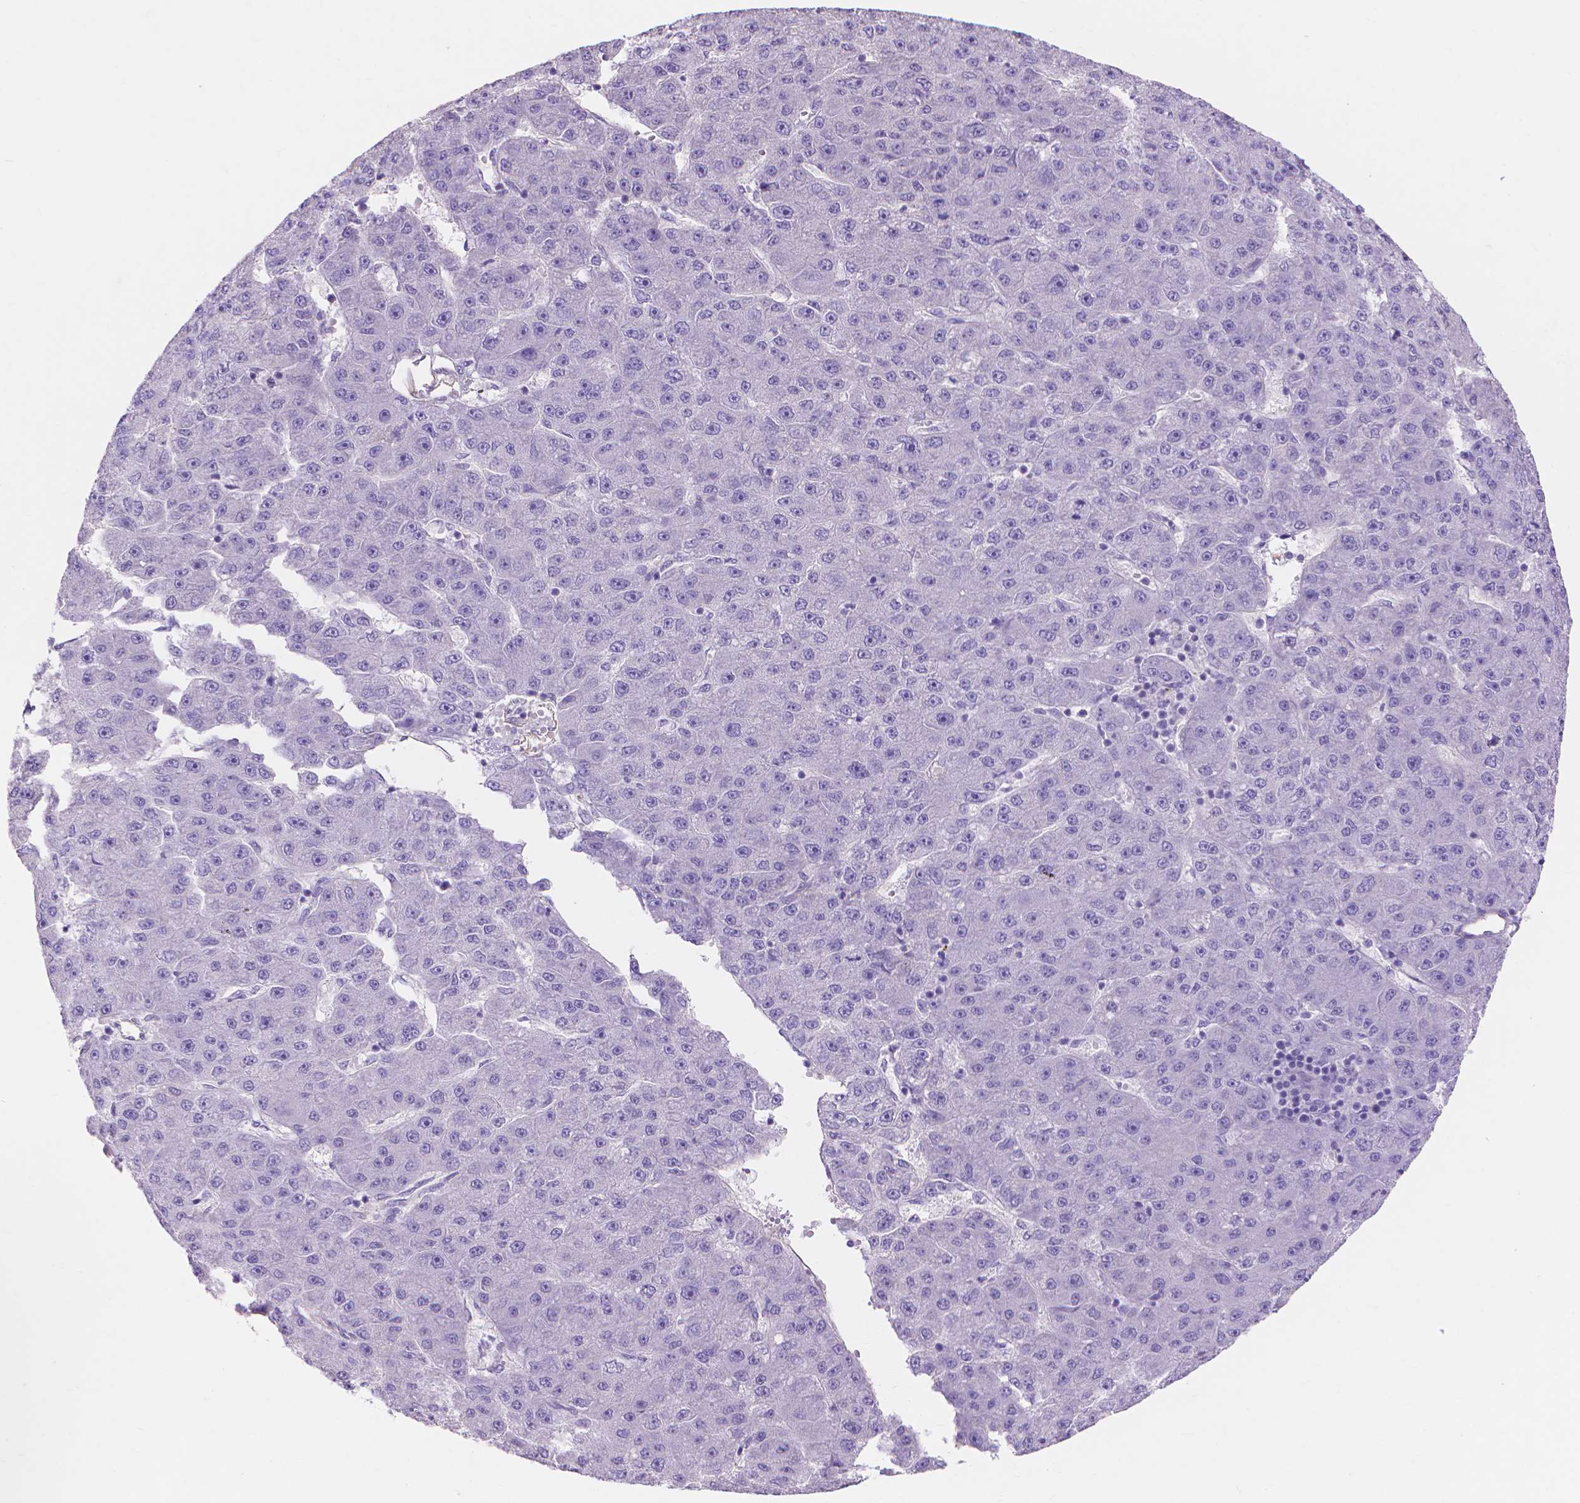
{"staining": {"intensity": "negative", "quantity": "none", "location": "none"}, "tissue": "liver cancer", "cell_type": "Tumor cells", "image_type": "cancer", "snomed": [{"axis": "morphology", "description": "Carcinoma, Hepatocellular, NOS"}, {"axis": "topography", "description": "Liver"}], "caption": "Hepatocellular carcinoma (liver) was stained to show a protein in brown. There is no significant positivity in tumor cells.", "gene": "MBLAC1", "patient": {"sex": "male", "age": 67}}